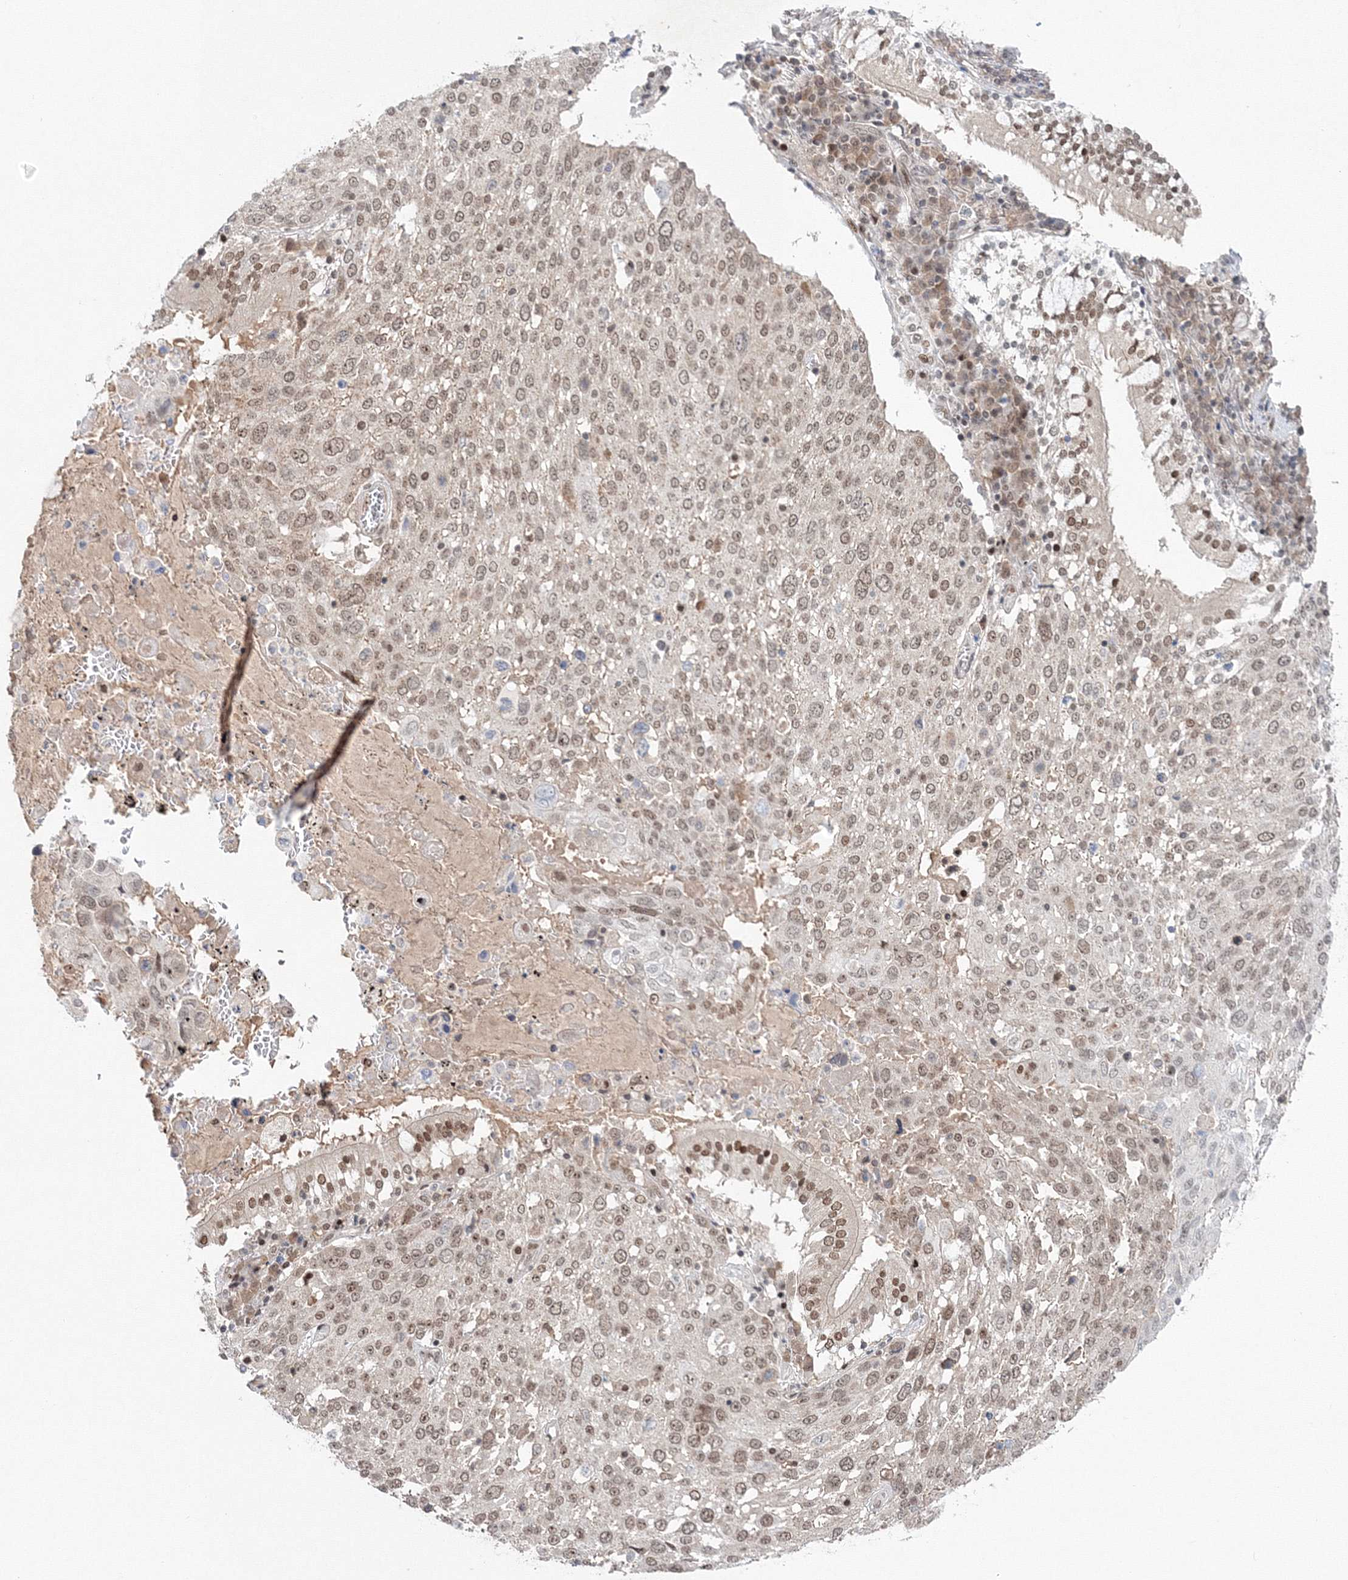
{"staining": {"intensity": "weak", "quantity": "25%-75%", "location": "nuclear"}, "tissue": "lung cancer", "cell_type": "Tumor cells", "image_type": "cancer", "snomed": [{"axis": "morphology", "description": "Squamous cell carcinoma, NOS"}, {"axis": "topography", "description": "Lung"}], "caption": "Weak nuclear protein expression is appreciated in about 25%-75% of tumor cells in lung cancer (squamous cell carcinoma). The staining was performed using DAB (3,3'-diaminobenzidine) to visualize the protein expression in brown, while the nuclei were stained in blue with hematoxylin (Magnification: 20x).", "gene": "NOA1", "patient": {"sex": "male", "age": 65}}